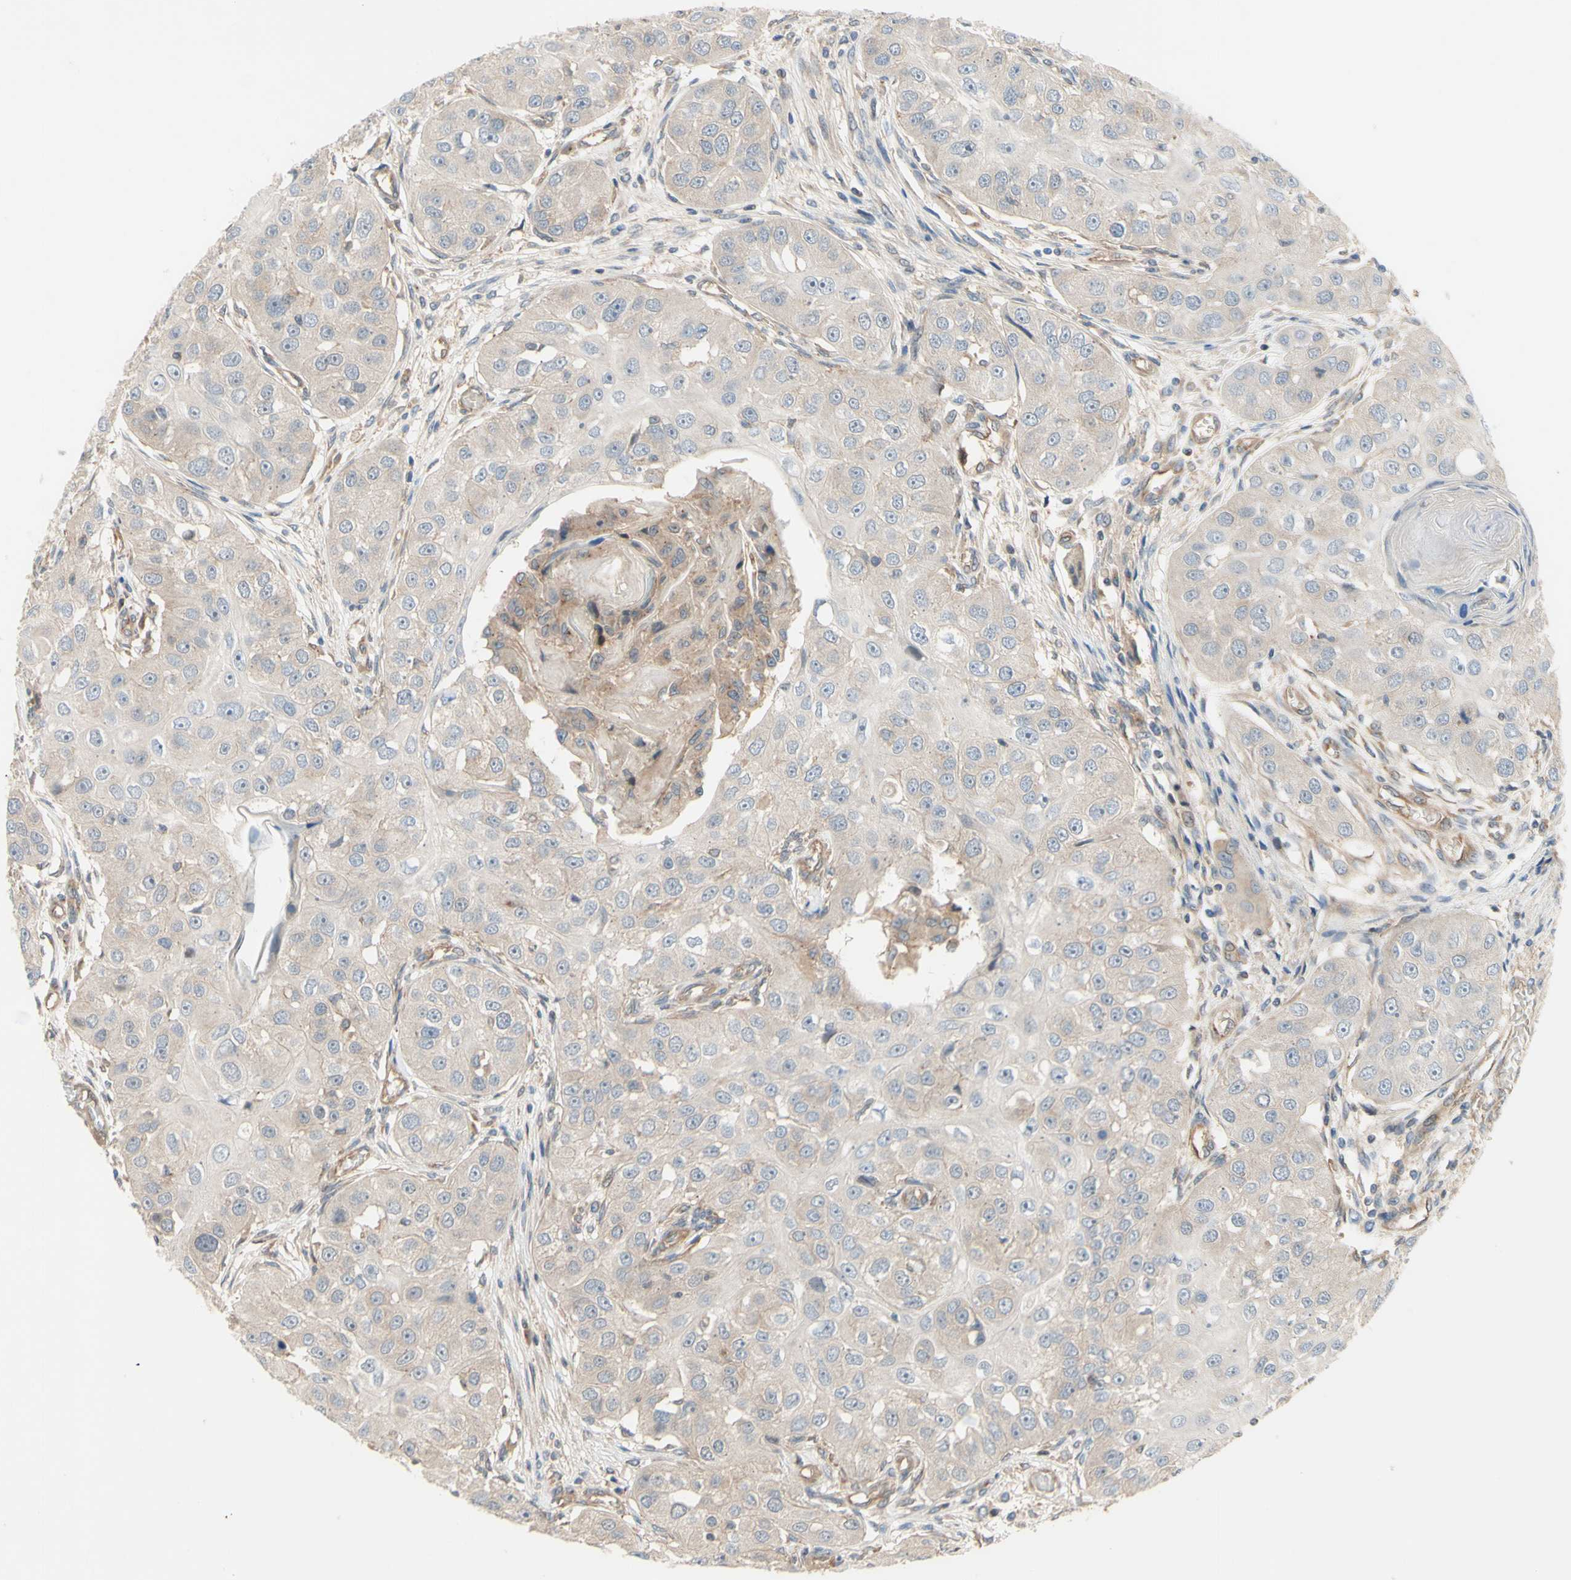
{"staining": {"intensity": "weak", "quantity": "25%-75%", "location": "cytoplasmic/membranous"}, "tissue": "head and neck cancer", "cell_type": "Tumor cells", "image_type": "cancer", "snomed": [{"axis": "morphology", "description": "Normal tissue, NOS"}, {"axis": "morphology", "description": "Squamous cell carcinoma, NOS"}, {"axis": "topography", "description": "Skeletal muscle"}, {"axis": "topography", "description": "Head-Neck"}], "caption": "Human head and neck squamous cell carcinoma stained for a protein (brown) exhibits weak cytoplasmic/membranous positive expression in about 25%-75% of tumor cells.", "gene": "DYNLRB1", "patient": {"sex": "male", "age": 51}}